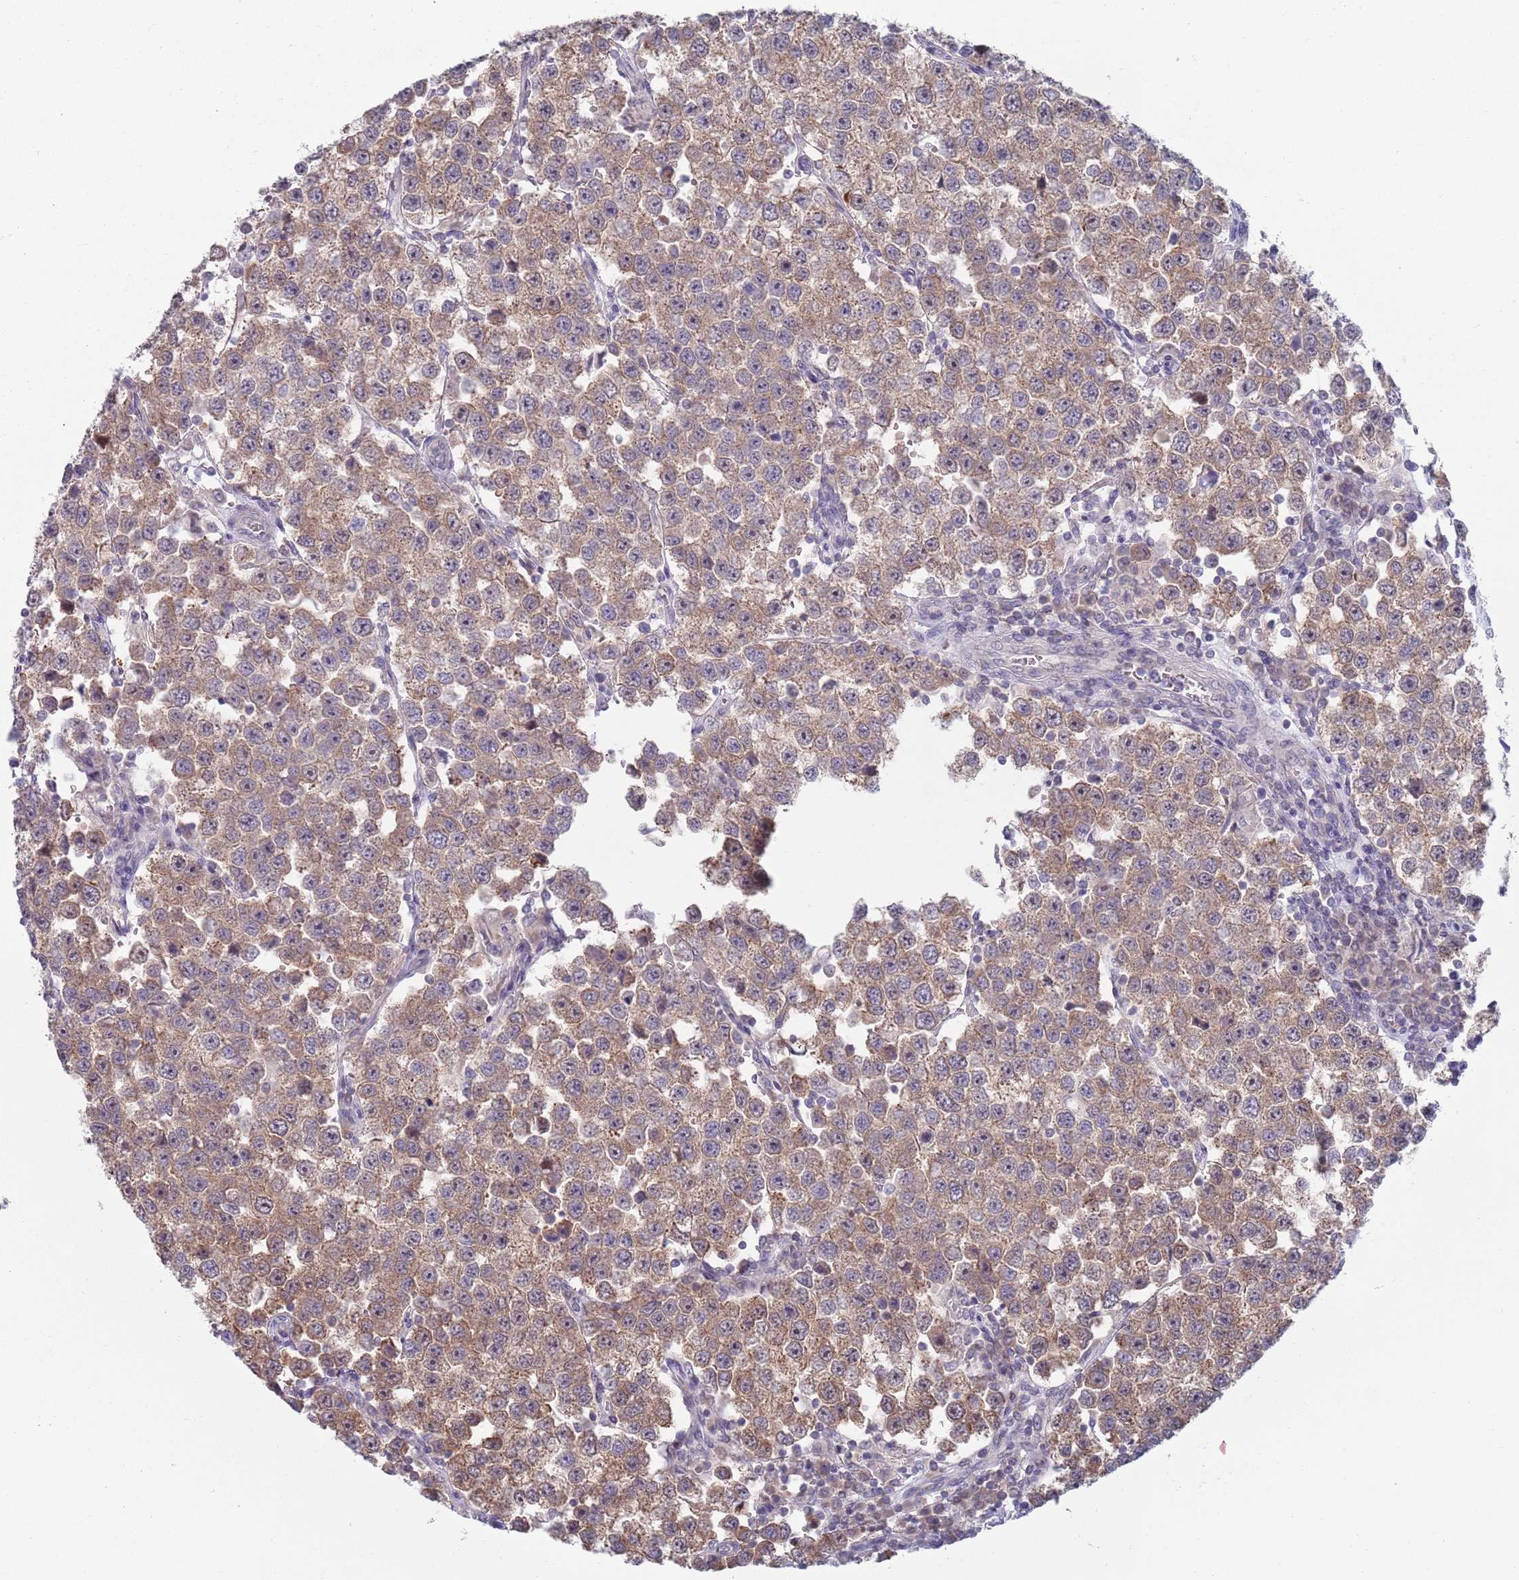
{"staining": {"intensity": "moderate", "quantity": ">75%", "location": "cytoplasmic/membranous"}, "tissue": "testis cancer", "cell_type": "Tumor cells", "image_type": "cancer", "snomed": [{"axis": "morphology", "description": "Seminoma, NOS"}, {"axis": "topography", "description": "Testis"}], "caption": "Immunohistochemical staining of testis cancer (seminoma) reveals medium levels of moderate cytoplasmic/membranous protein positivity in approximately >75% of tumor cells.", "gene": "CLNS1A", "patient": {"sex": "male", "age": 37}}